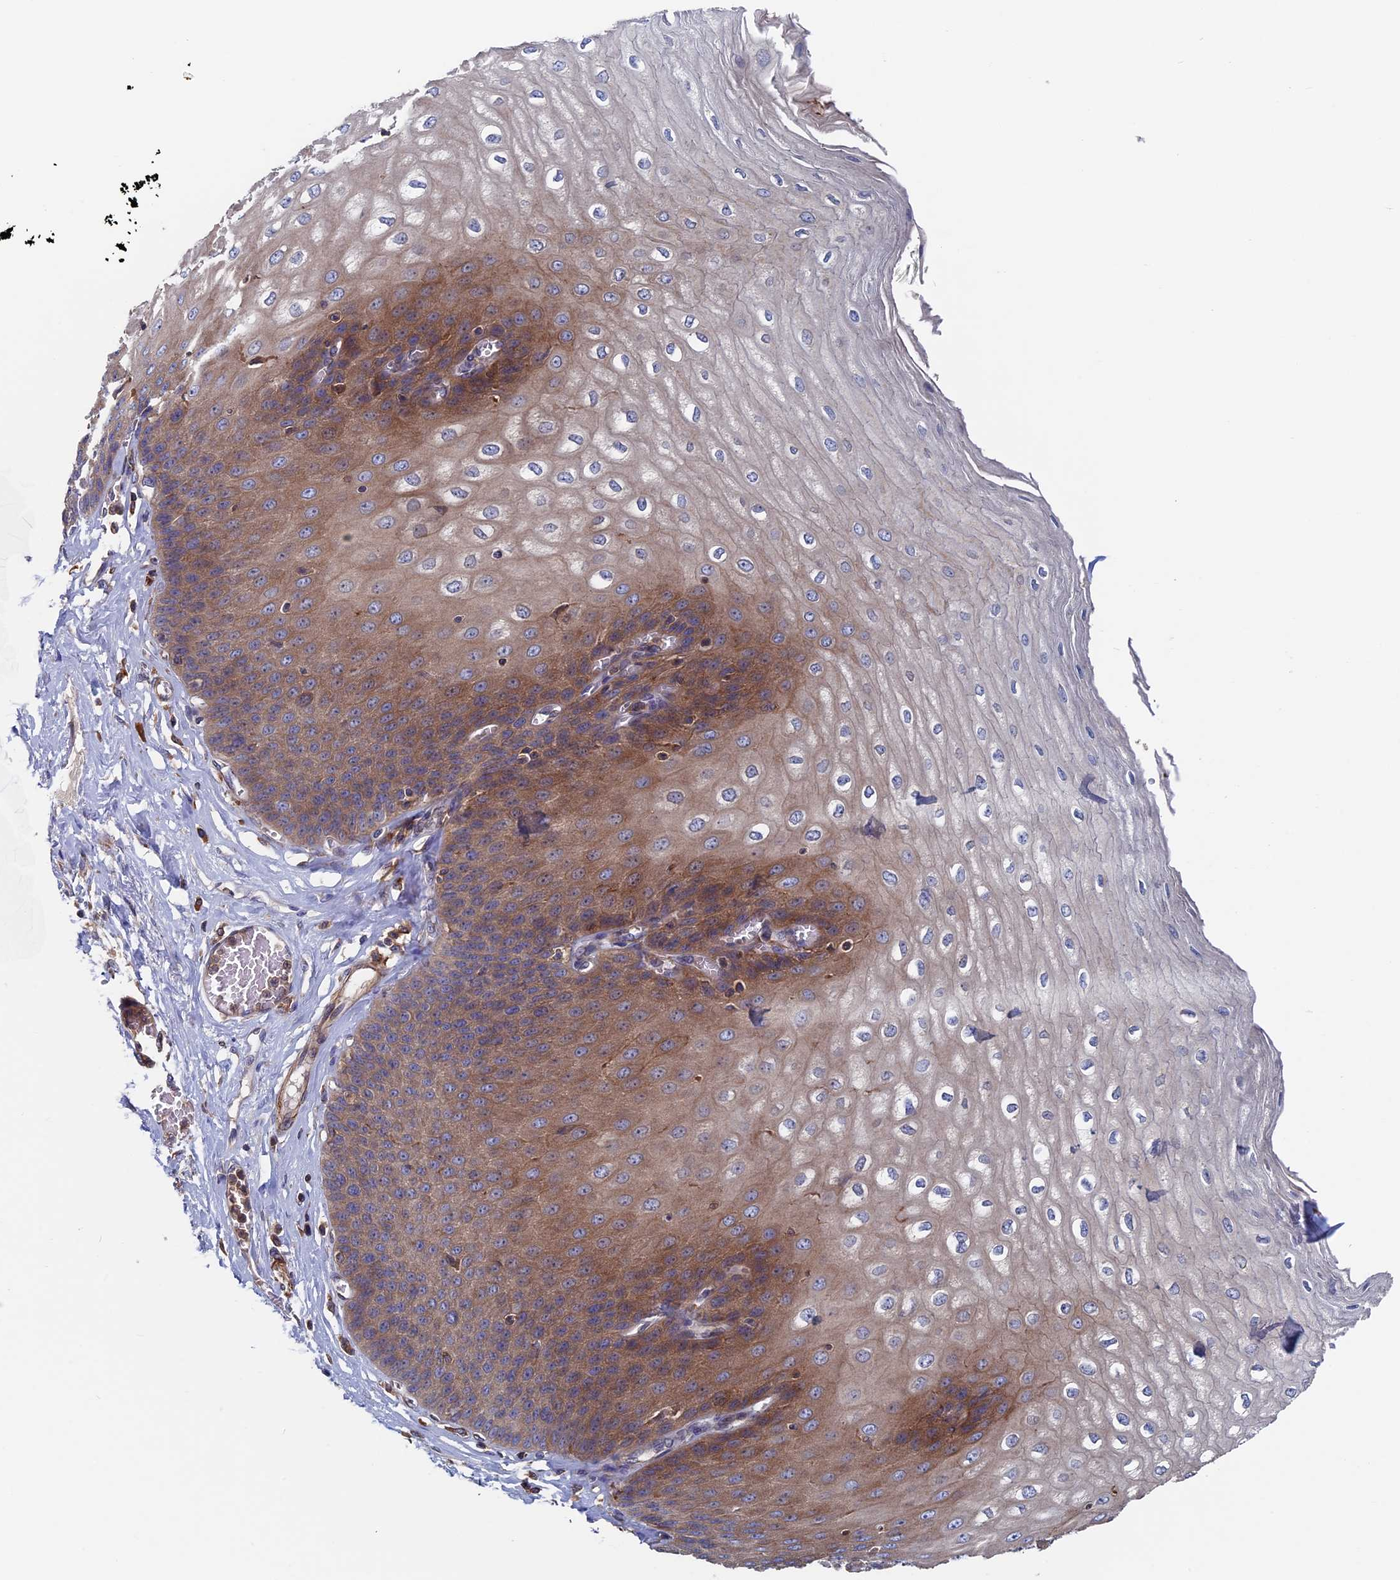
{"staining": {"intensity": "moderate", "quantity": ">75%", "location": "cytoplasmic/membranous"}, "tissue": "esophagus", "cell_type": "Squamous epithelial cells", "image_type": "normal", "snomed": [{"axis": "morphology", "description": "Normal tissue, NOS"}, {"axis": "topography", "description": "Esophagus"}], "caption": "A high-resolution image shows IHC staining of benign esophagus, which shows moderate cytoplasmic/membranous expression in about >75% of squamous epithelial cells.", "gene": "DNAJC3", "patient": {"sex": "male", "age": 60}}